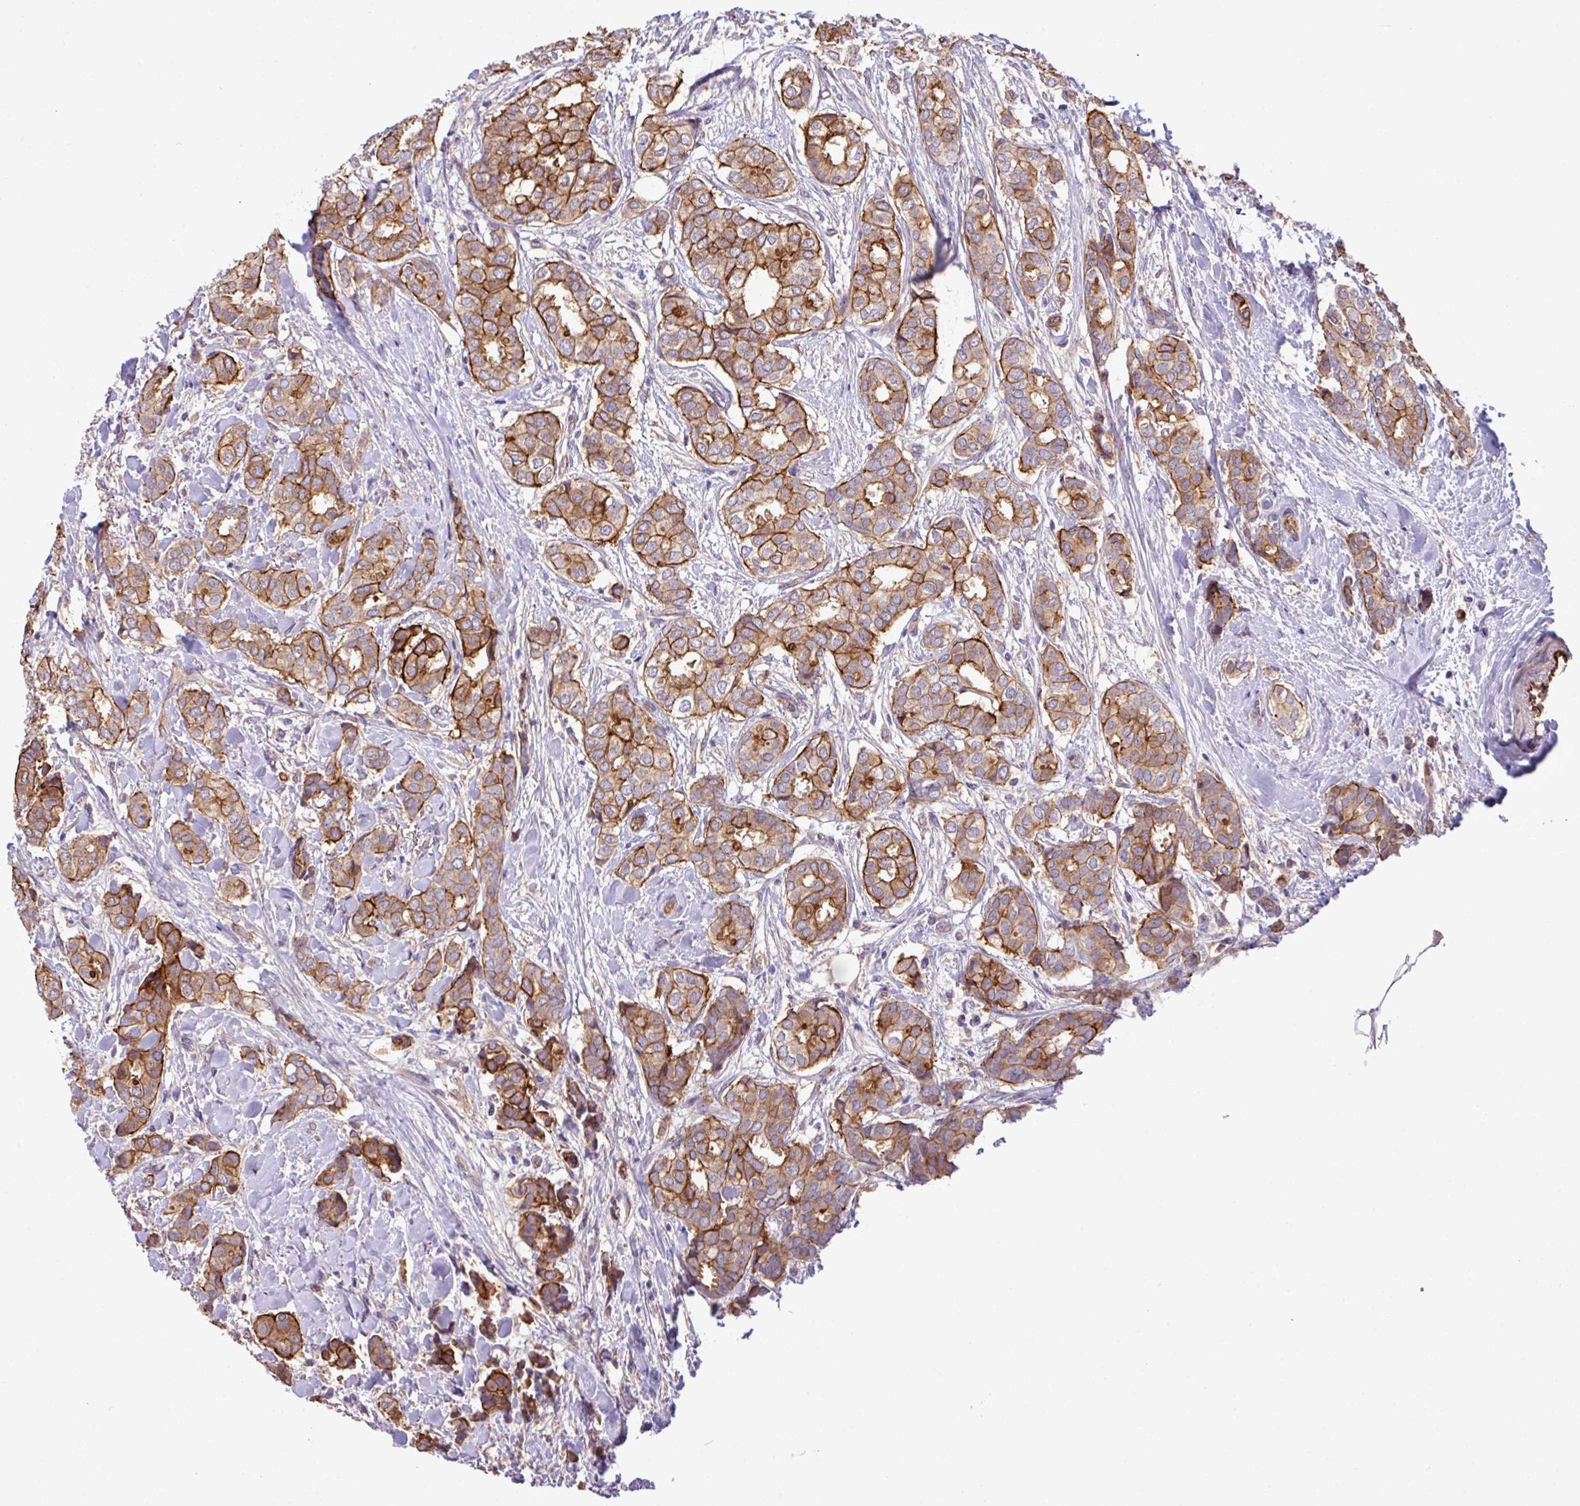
{"staining": {"intensity": "moderate", "quantity": ">75%", "location": "cytoplasmic/membranous"}, "tissue": "breast cancer", "cell_type": "Tumor cells", "image_type": "cancer", "snomed": [{"axis": "morphology", "description": "Duct carcinoma"}, {"axis": "topography", "description": "Breast"}], "caption": "Immunohistochemical staining of breast infiltrating ductal carcinoma shows medium levels of moderate cytoplasmic/membranous protein positivity in approximately >75% of tumor cells. (DAB IHC, brown staining for protein, blue staining for nuclei).", "gene": "LRRC53", "patient": {"sex": "female", "age": 73}}